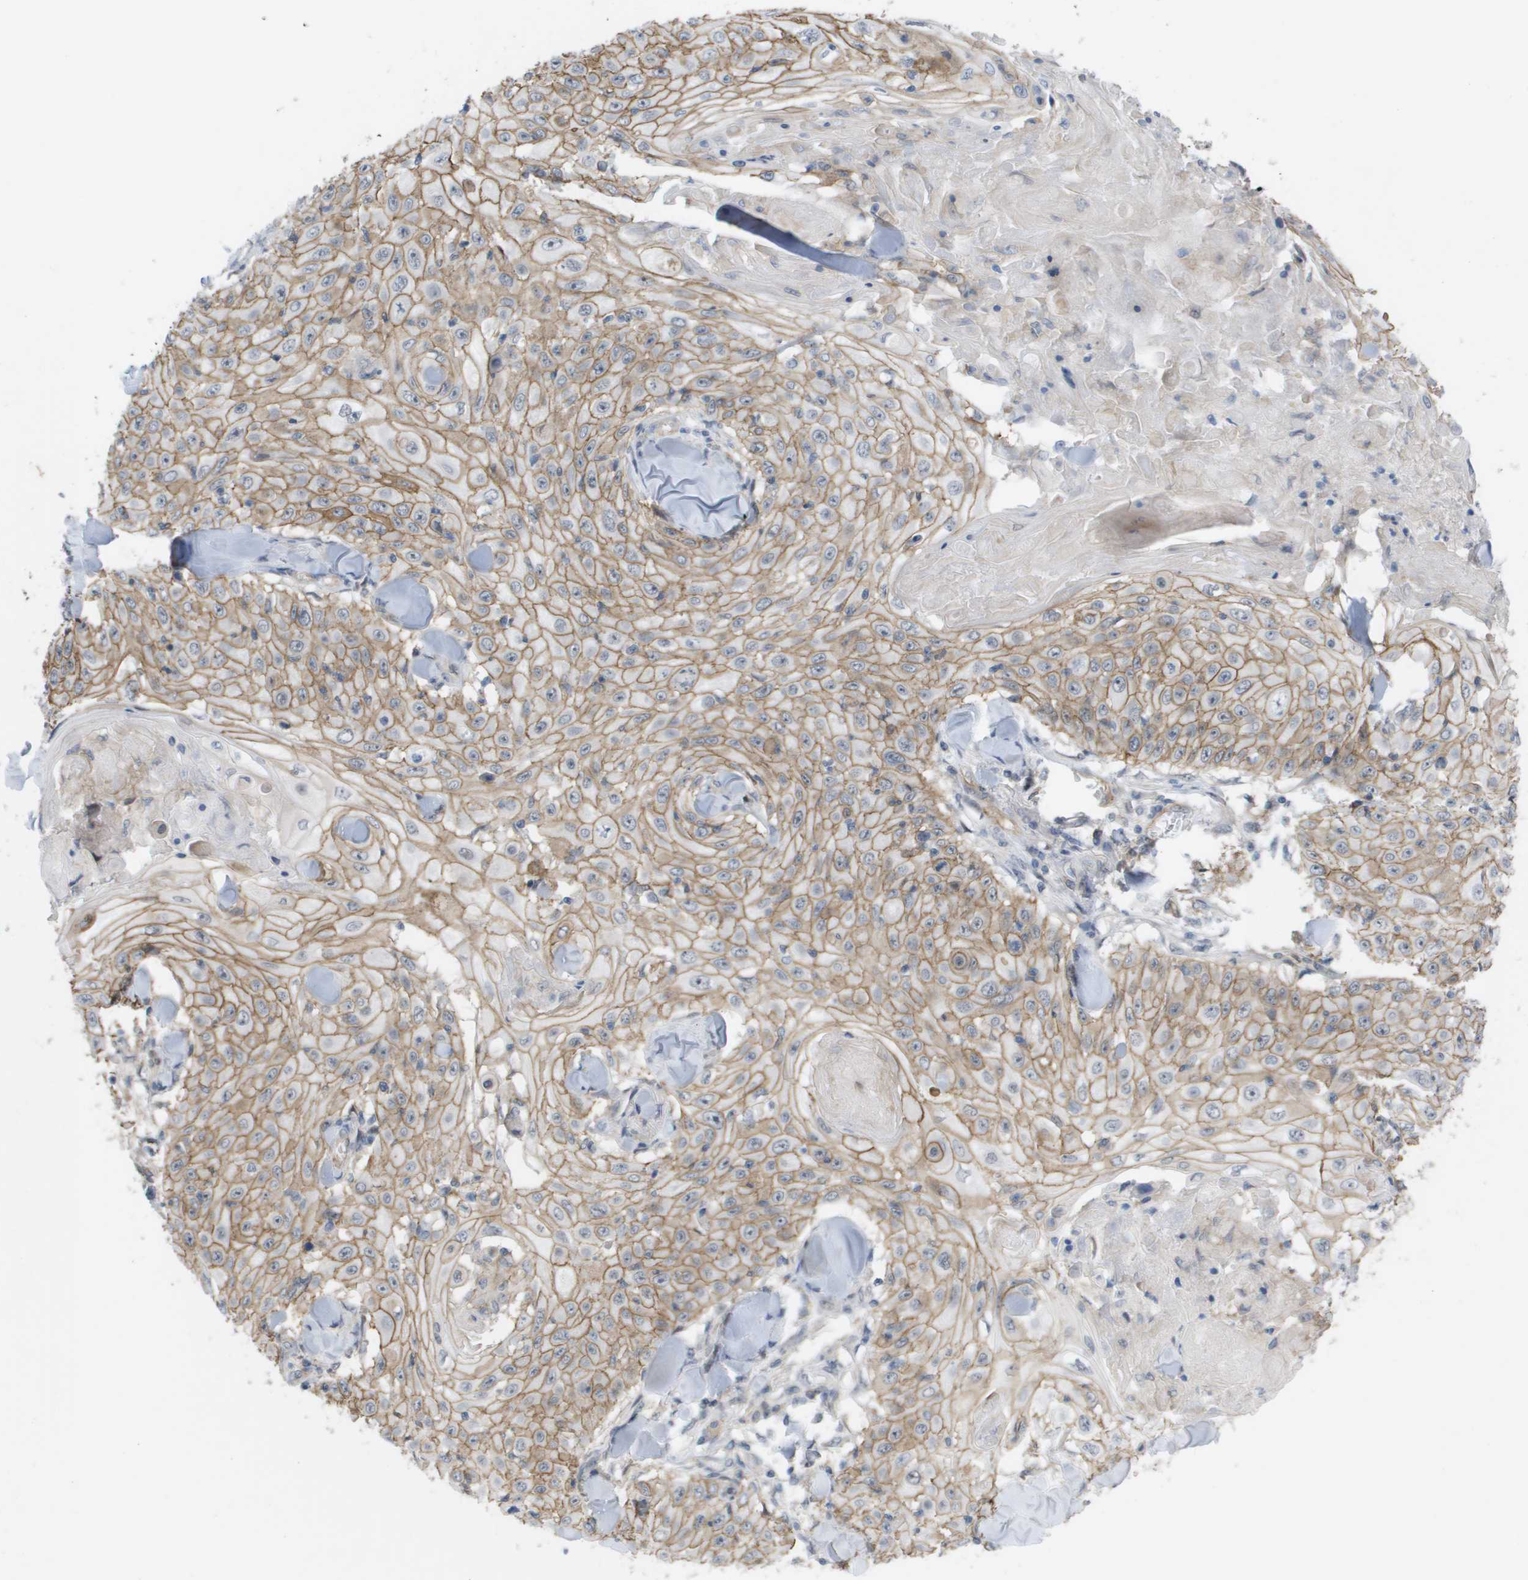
{"staining": {"intensity": "moderate", "quantity": ">75%", "location": "cytoplasmic/membranous"}, "tissue": "skin cancer", "cell_type": "Tumor cells", "image_type": "cancer", "snomed": [{"axis": "morphology", "description": "Squamous cell carcinoma, NOS"}, {"axis": "topography", "description": "Skin"}], "caption": "This is a micrograph of immunohistochemistry staining of skin squamous cell carcinoma, which shows moderate staining in the cytoplasmic/membranous of tumor cells.", "gene": "MTARC2", "patient": {"sex": "male", "age": 86}}